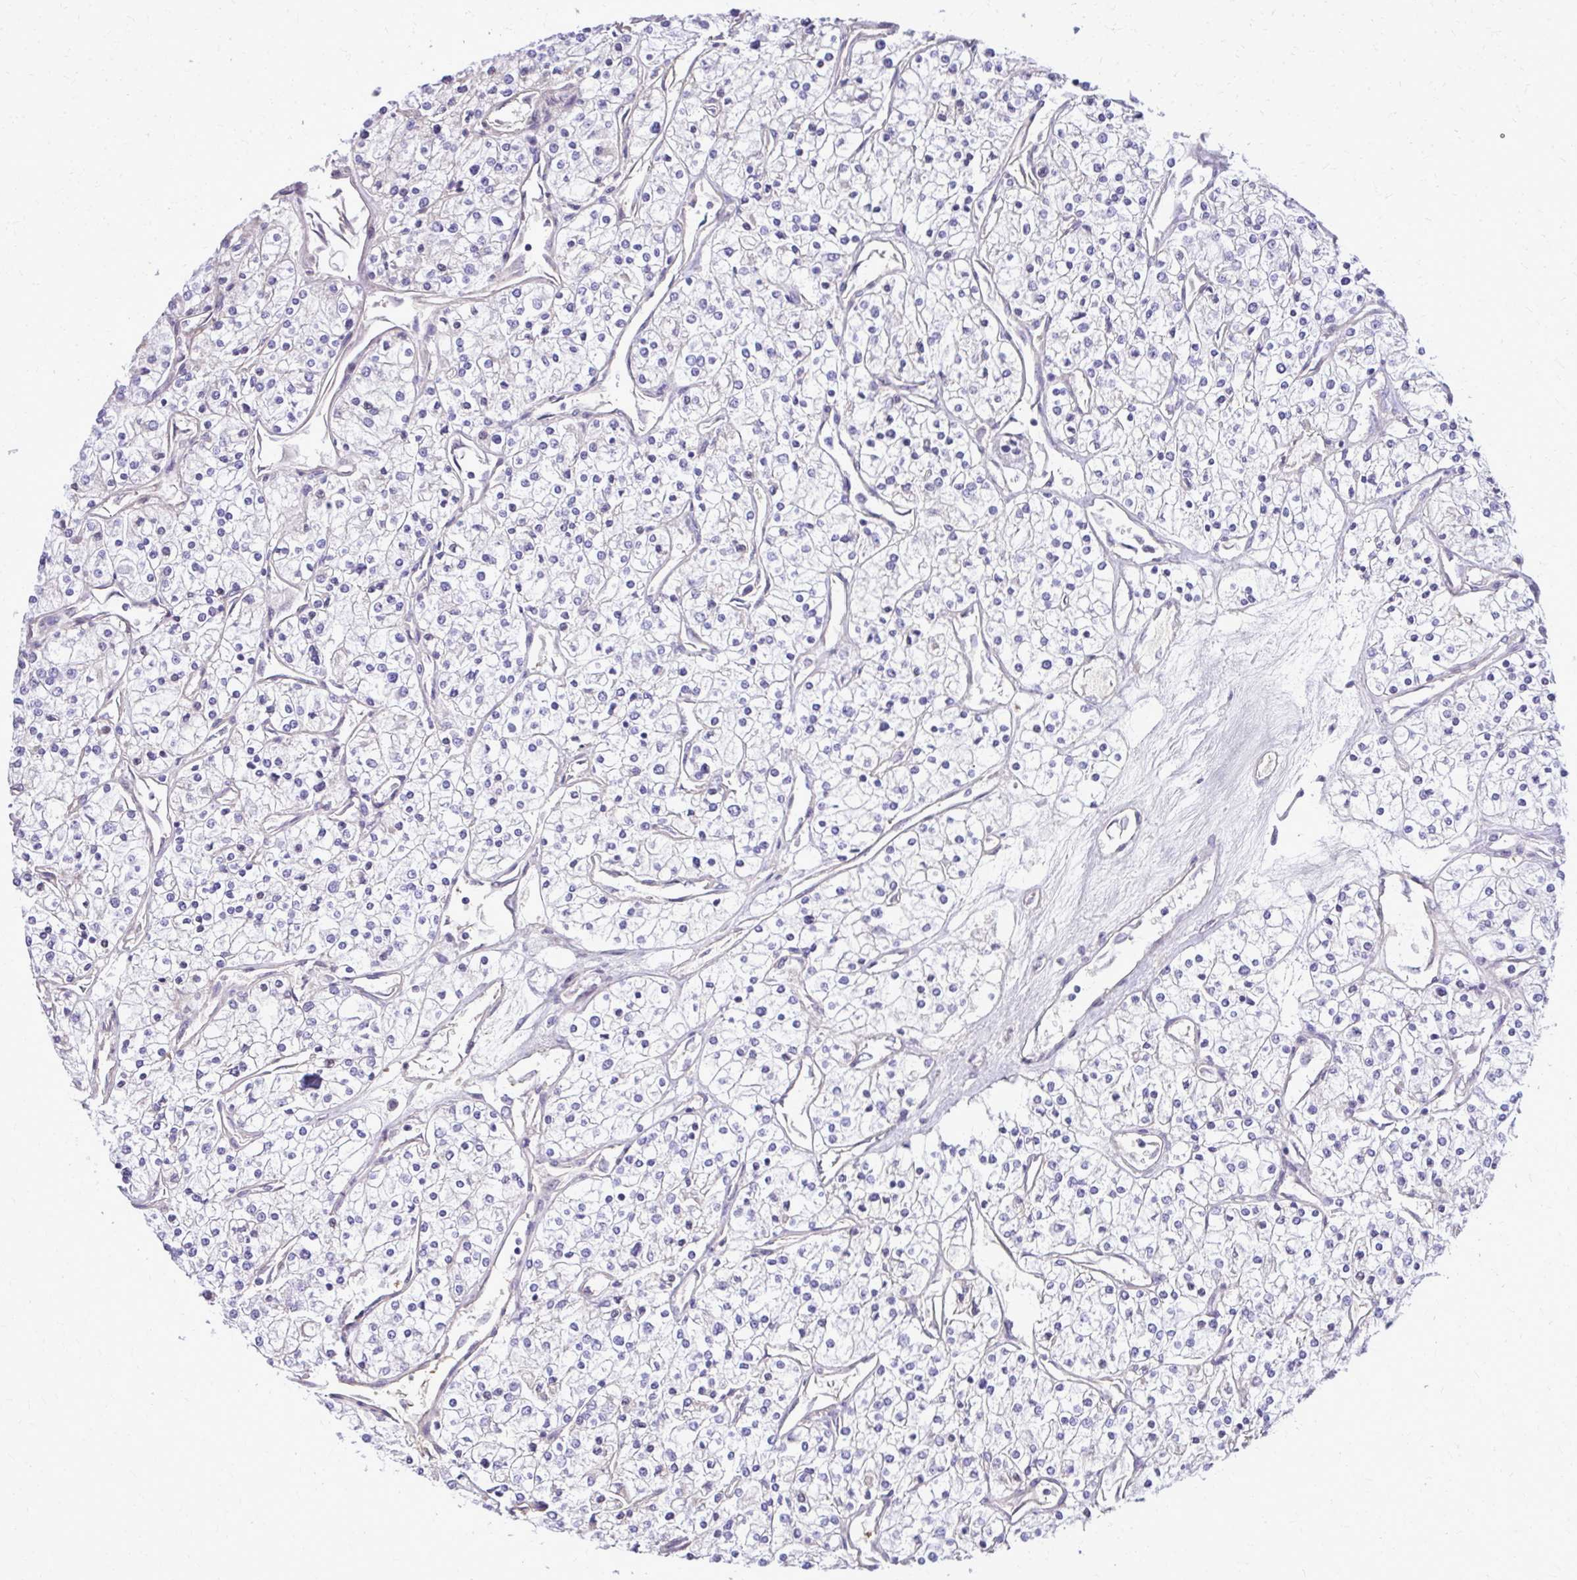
{"staining": {"intensity": "negative", "quantity": "none", "location": "none"}, "tissue": "renal cancer", "cell_type": "Tumor cells", "image_type": "cancer", "snomed": [{"axis": "morphology", "description": "Adenocarcinoma, NOS"}, {"axis": "topography", "description": "Kidney"}], "caption": "High magnification brightfield microscopy of renal cancer (adenocarcinoma) stained with DAB (3,3'-diaminobenzidine) (brown) and counterstained with hematoxylin (blue): tumor cells show no significant staining.", "gene": "RUNDC3B", "patient": {"sex": "male", "age": 80}}